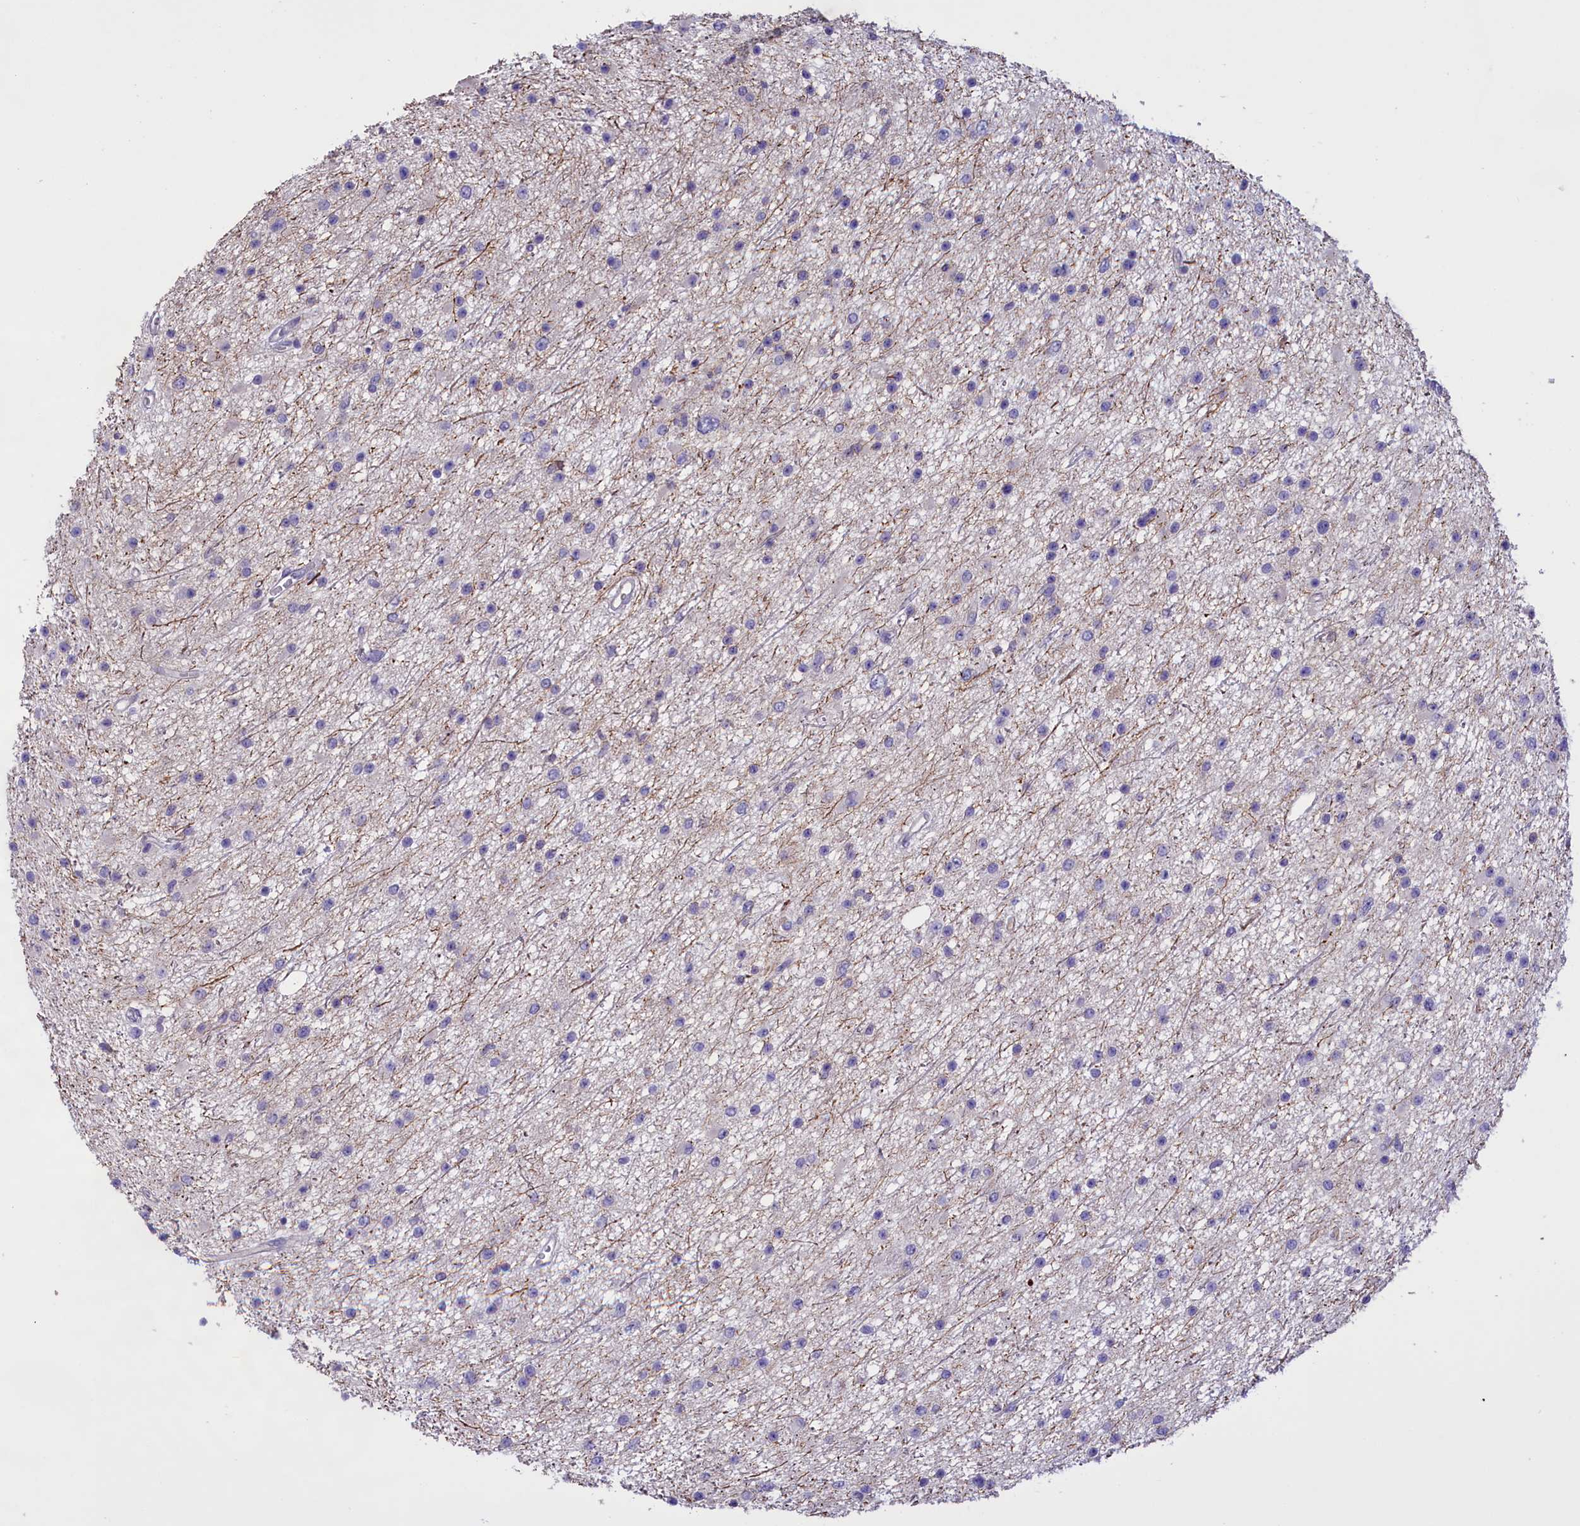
{"staining": {"intensity": "negative", "quantity": "none", "location": "none"}, "tissue": "glioma", "cell_type": "Tumor cells", "image_type": "cancer", "snomed": [{"axis": "morphology", "description": "Glioma, malignant, Low grade"}, {"axis": "topography", "description": "Cerebral cortex"}], "caption": "Glioma stained for a protein using IHC demonstrates no expression tumor cells.", "gene": "FAM149B1", "patient": {"sex": "female", "age": 39}}